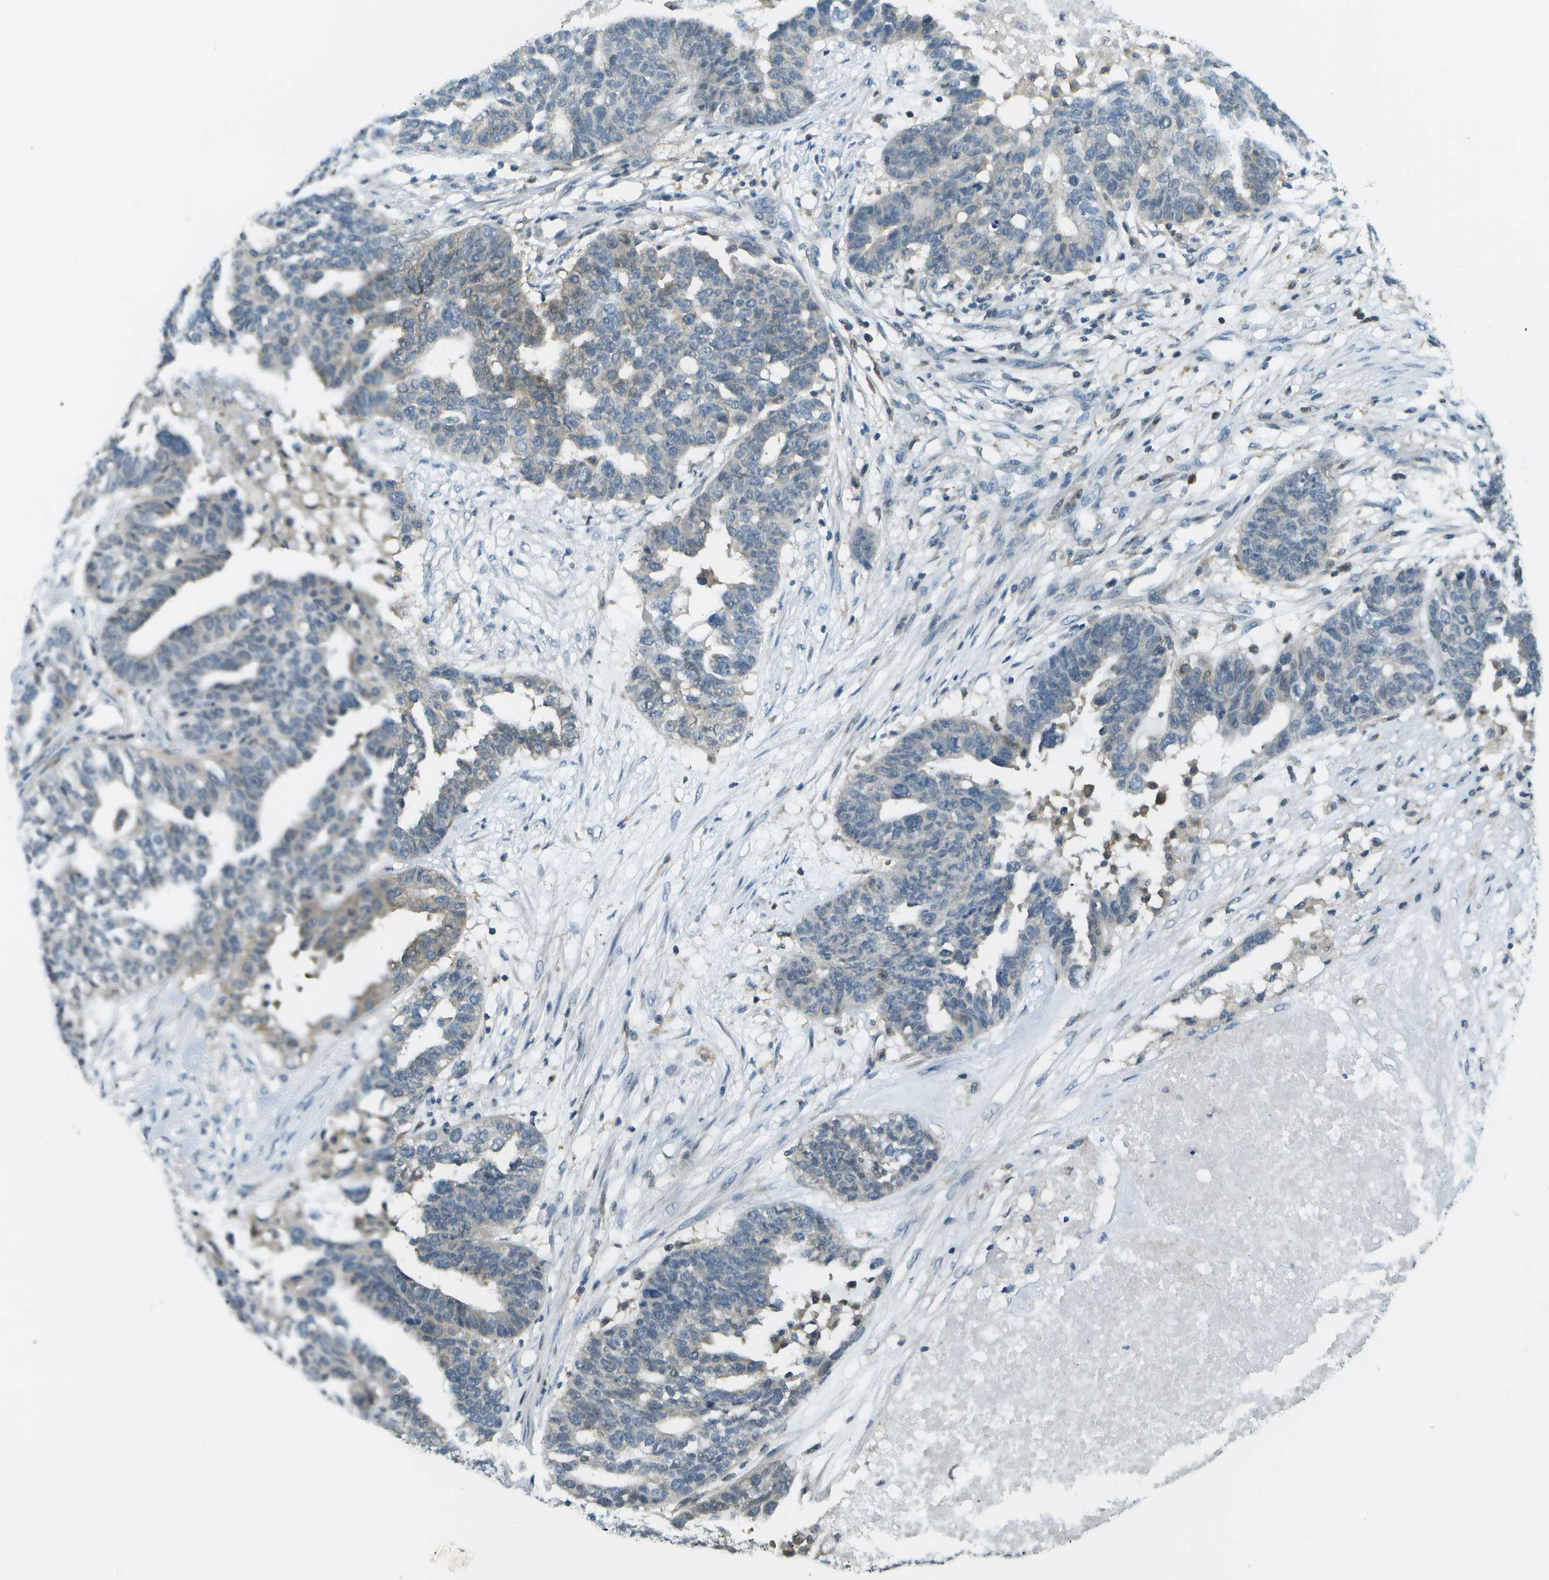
{"staining": {"intensity": "weak", "quantity": "<25%", "location": "cytoplasmic/membranous"}, "tissue": "ovarian cancer", "cell_type": "Tumor cells", "image_type": "cancer", "snomed": [{"axis": "morphology", "description": "Cystadenocarcinoma, serous, NOS"}, {"axis": "topography", "description": "Ovary"}], "caption": "This is a histopathology image of IHC staining of ovarian serous cystadenocarcinoma, which shows no positivity in tumor cells.", "gene": "CDH23", "patient": {"sex": "female", "age": 59}}